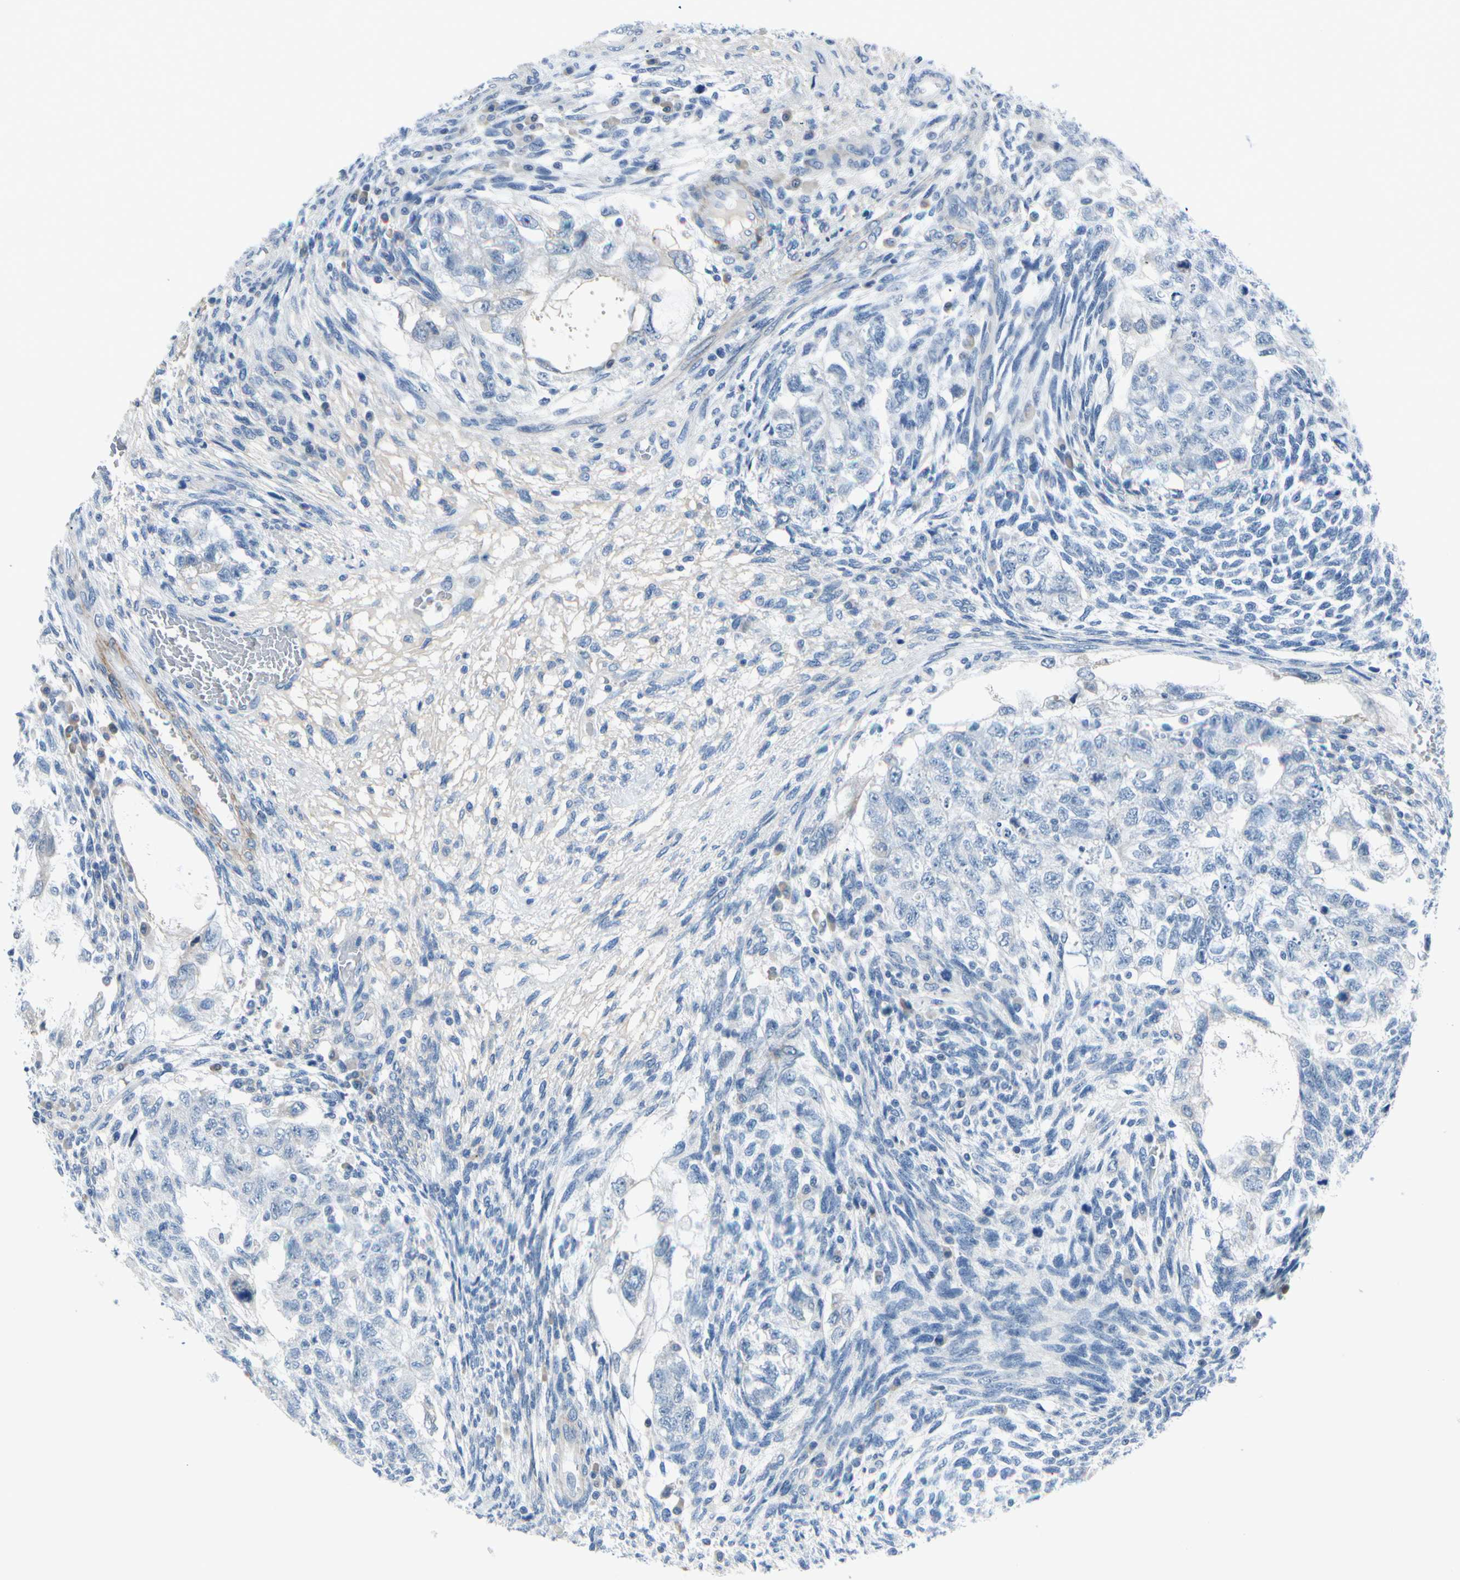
{"staining": {"intensity": "negative", "quantity": "none", "location": "none"}, "tissue": "testis cancer", "cell_type": "Tumor cells", "image_type": "cancer", "snomed": [{"axis": "morphology", "description": "Normal tissue, NOS"}, {"axis": "morphology", "description": "Carcinoma, Embryonal, NOS"}, {"axis": "topography", "description": "Testis"}], "caption": "A high-resolution image shows IHC staining of testis embryonal carcinoma, which exhibits no significant expression in tumor cells.", "gene": "FCER2", "patient": {"sex": "male", "age": 36}}